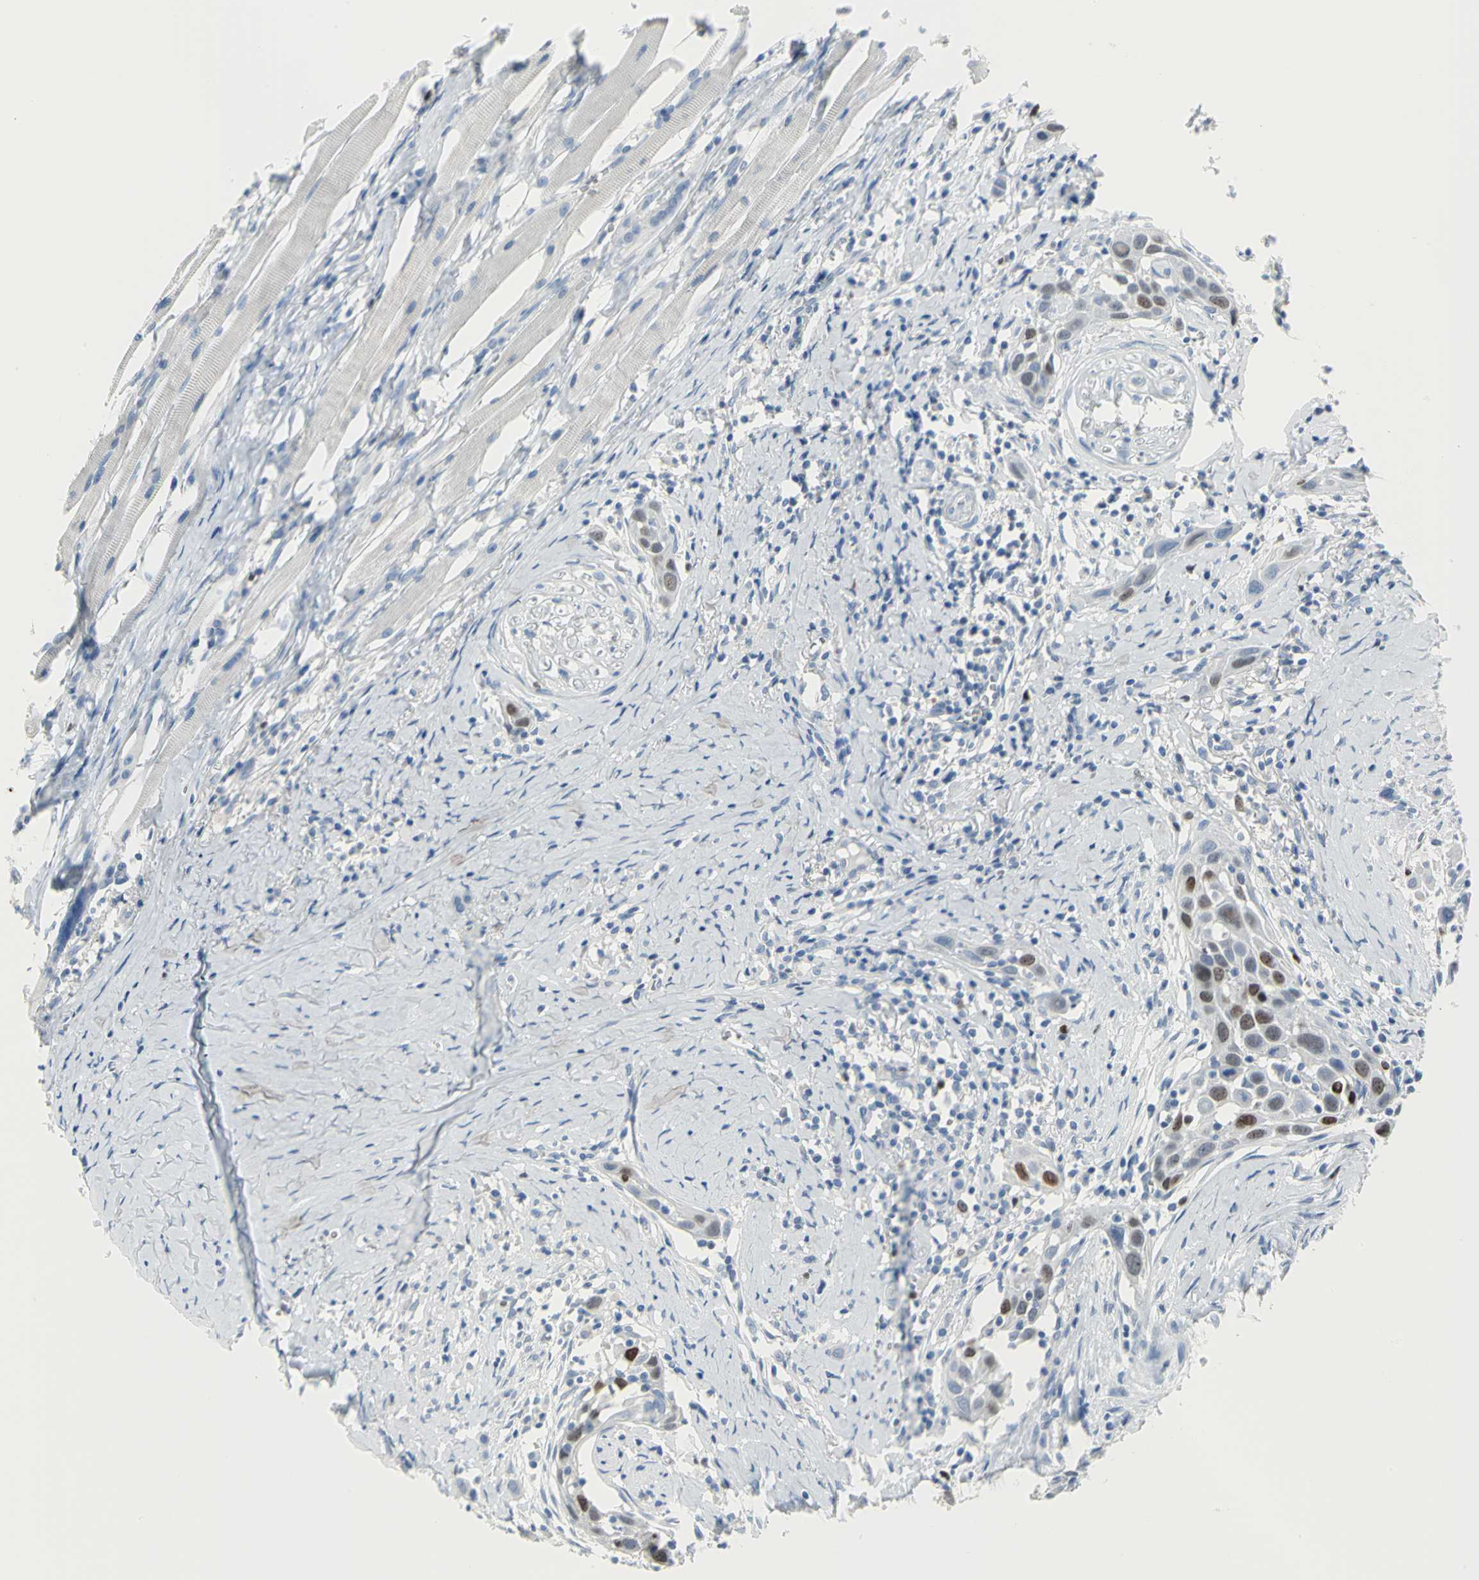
{"staining": {"intensity": "moderate", "quantity": "25%-75%", "location": "nuclear"}, "tissue": "head and neck cancer", "cell_type": "Tumor cells", "image_type": "cancer", "snomed": [{"axis": "morphology", "description": "Normal tissue, NOS"}, {"axis": "morphology", "description": "Squamous cell carcinoma, NOS"}, {"axis": "topography", "description": "Oral tissue"}, {"axis": "topography", "description": "Head-Neck"}], "caption": "Head and neck squamous cell carcinoma stained for a protein shows moderate nuclear positivity in tumor cells. The protein of interest is stained brown, and the nuclei are stained in blue (DAB IHC with brightfield microscopy, high magnification).", "gene": "MCM3", "patient": {"sex": "female", "age": 50}}